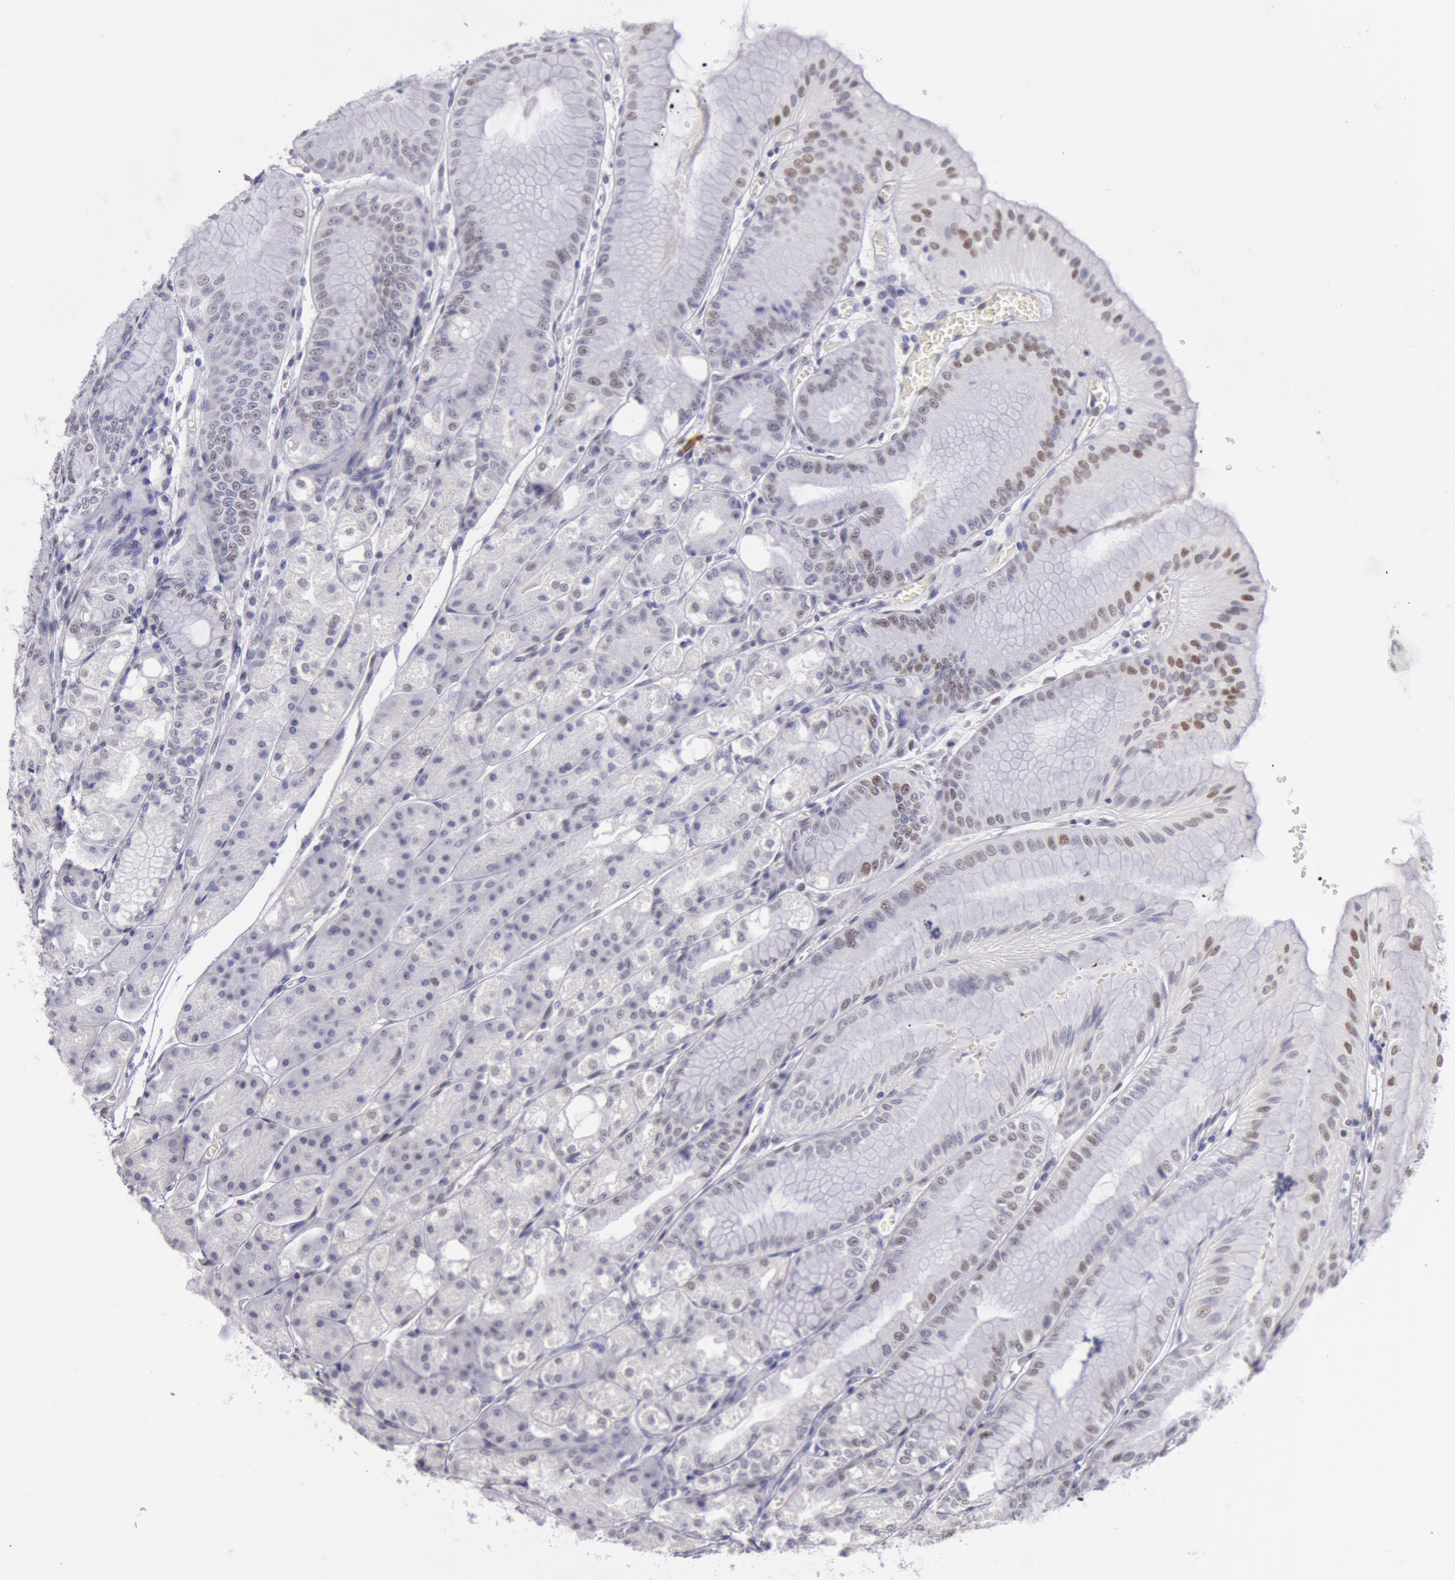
{"staining": {"intensity": "moderate", "quantity": "25%-75%", "location": "nuclear"}, "tissue": "stomach", "cell_type": "Glandular cells", "image_type": "normal", "snomed": [{"axis": "morphology", "description": "Normal tissue, NOS"}, {"axis": "topography", "description": "Stomach, lower"}], "caption": "Glandular cells reveal moderate nuclear staining in about 25%-75% of cells in unremarkable stomach.", "gene": "TASL", "patient": {"sex": "male", "age": 71}}